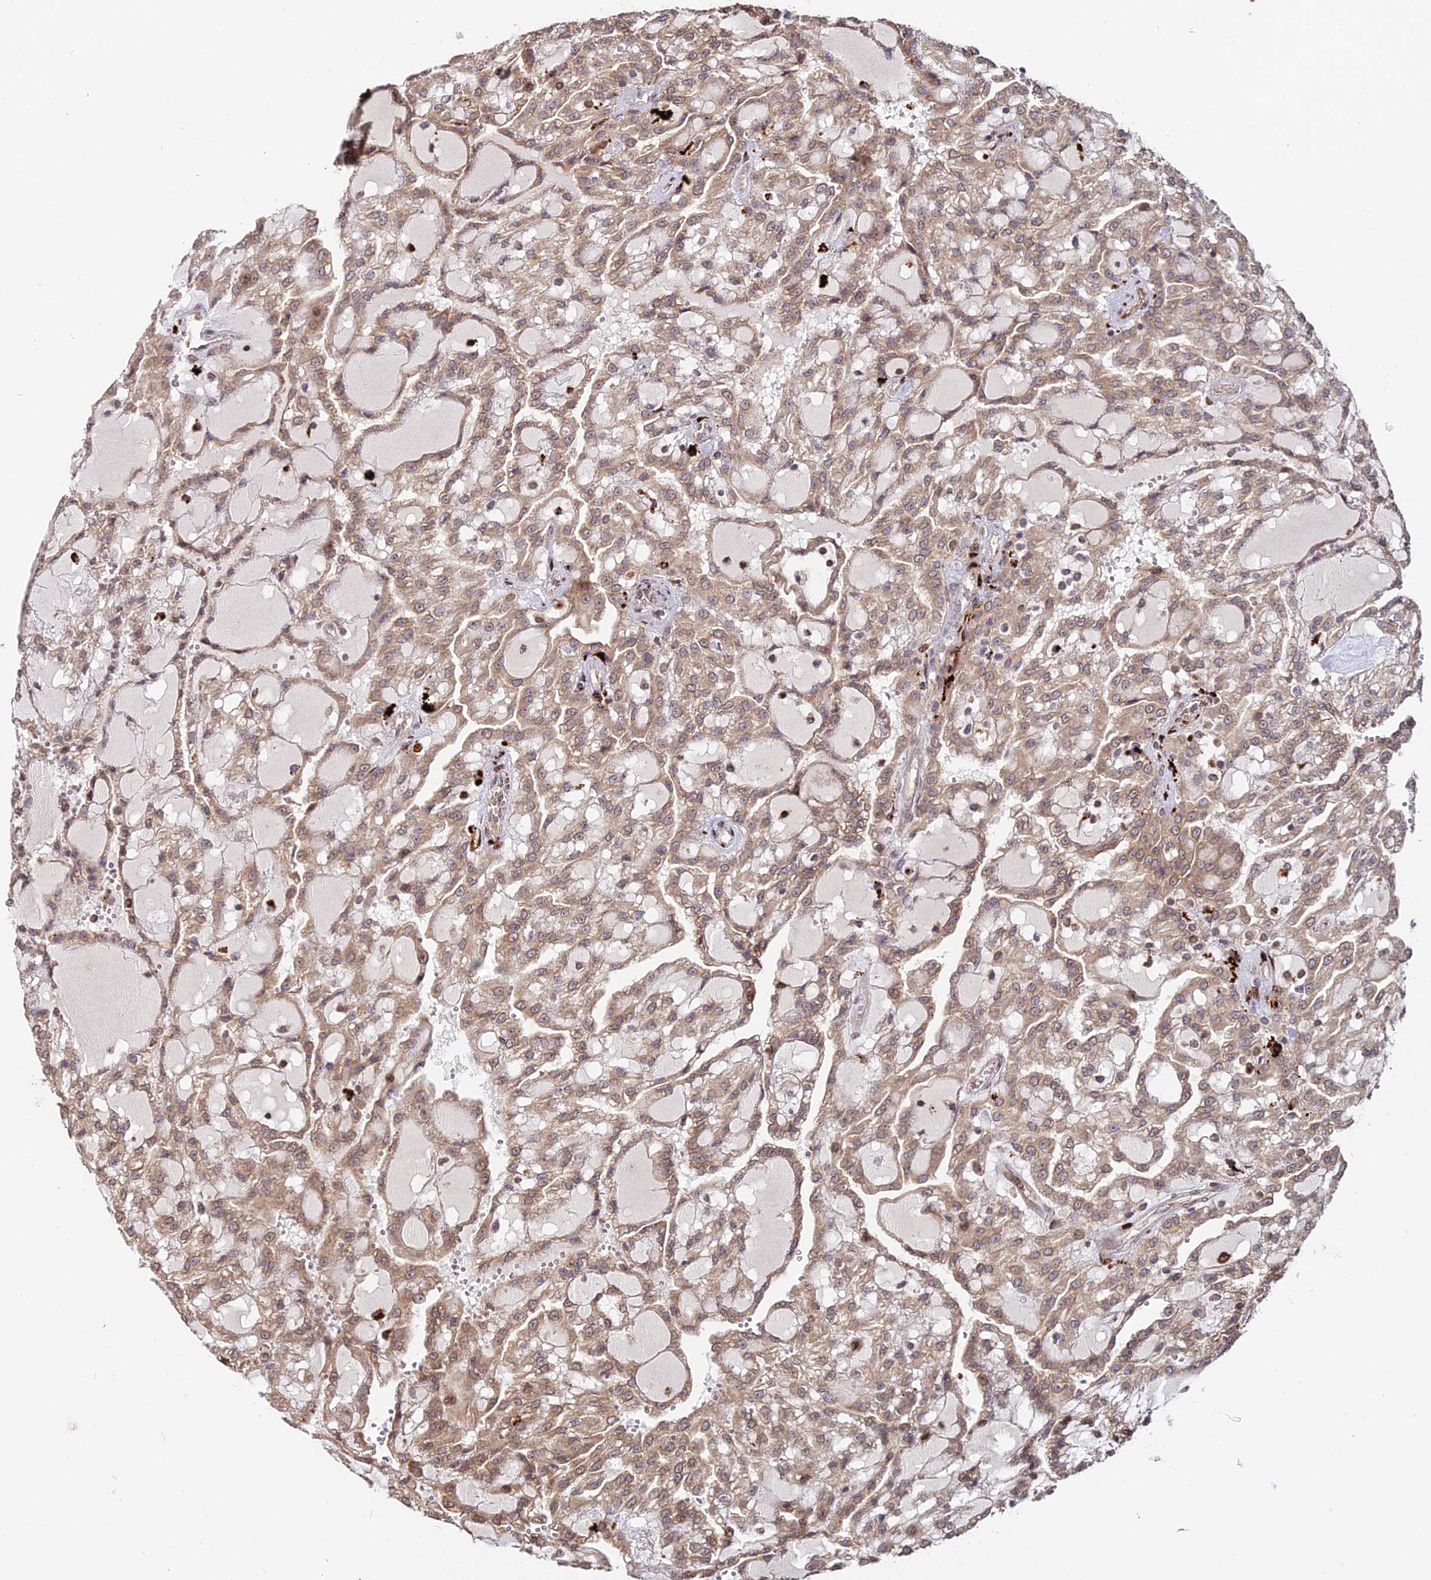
{"staining": {"intensity": "moderate", "quantity": ">75%", "location": "cytoplasmic/membranous"}, "tissue": "renal cancer", "cell_type": "Tumor cells", "image_type": "cancer", "snomed": [{"axis": "morphology", "description": "Adenocarcinoma, NOS"}, {"axis": "topography", "description": "Kidney"}], "caption": "Moderate cytoplasmic/membranous expression is appreciated in approximately >75% of tumor cells in renal cancer (adenocarcinoma).", "gene": "RBMS2", "patient": {"sex": "male", "age": 63}}